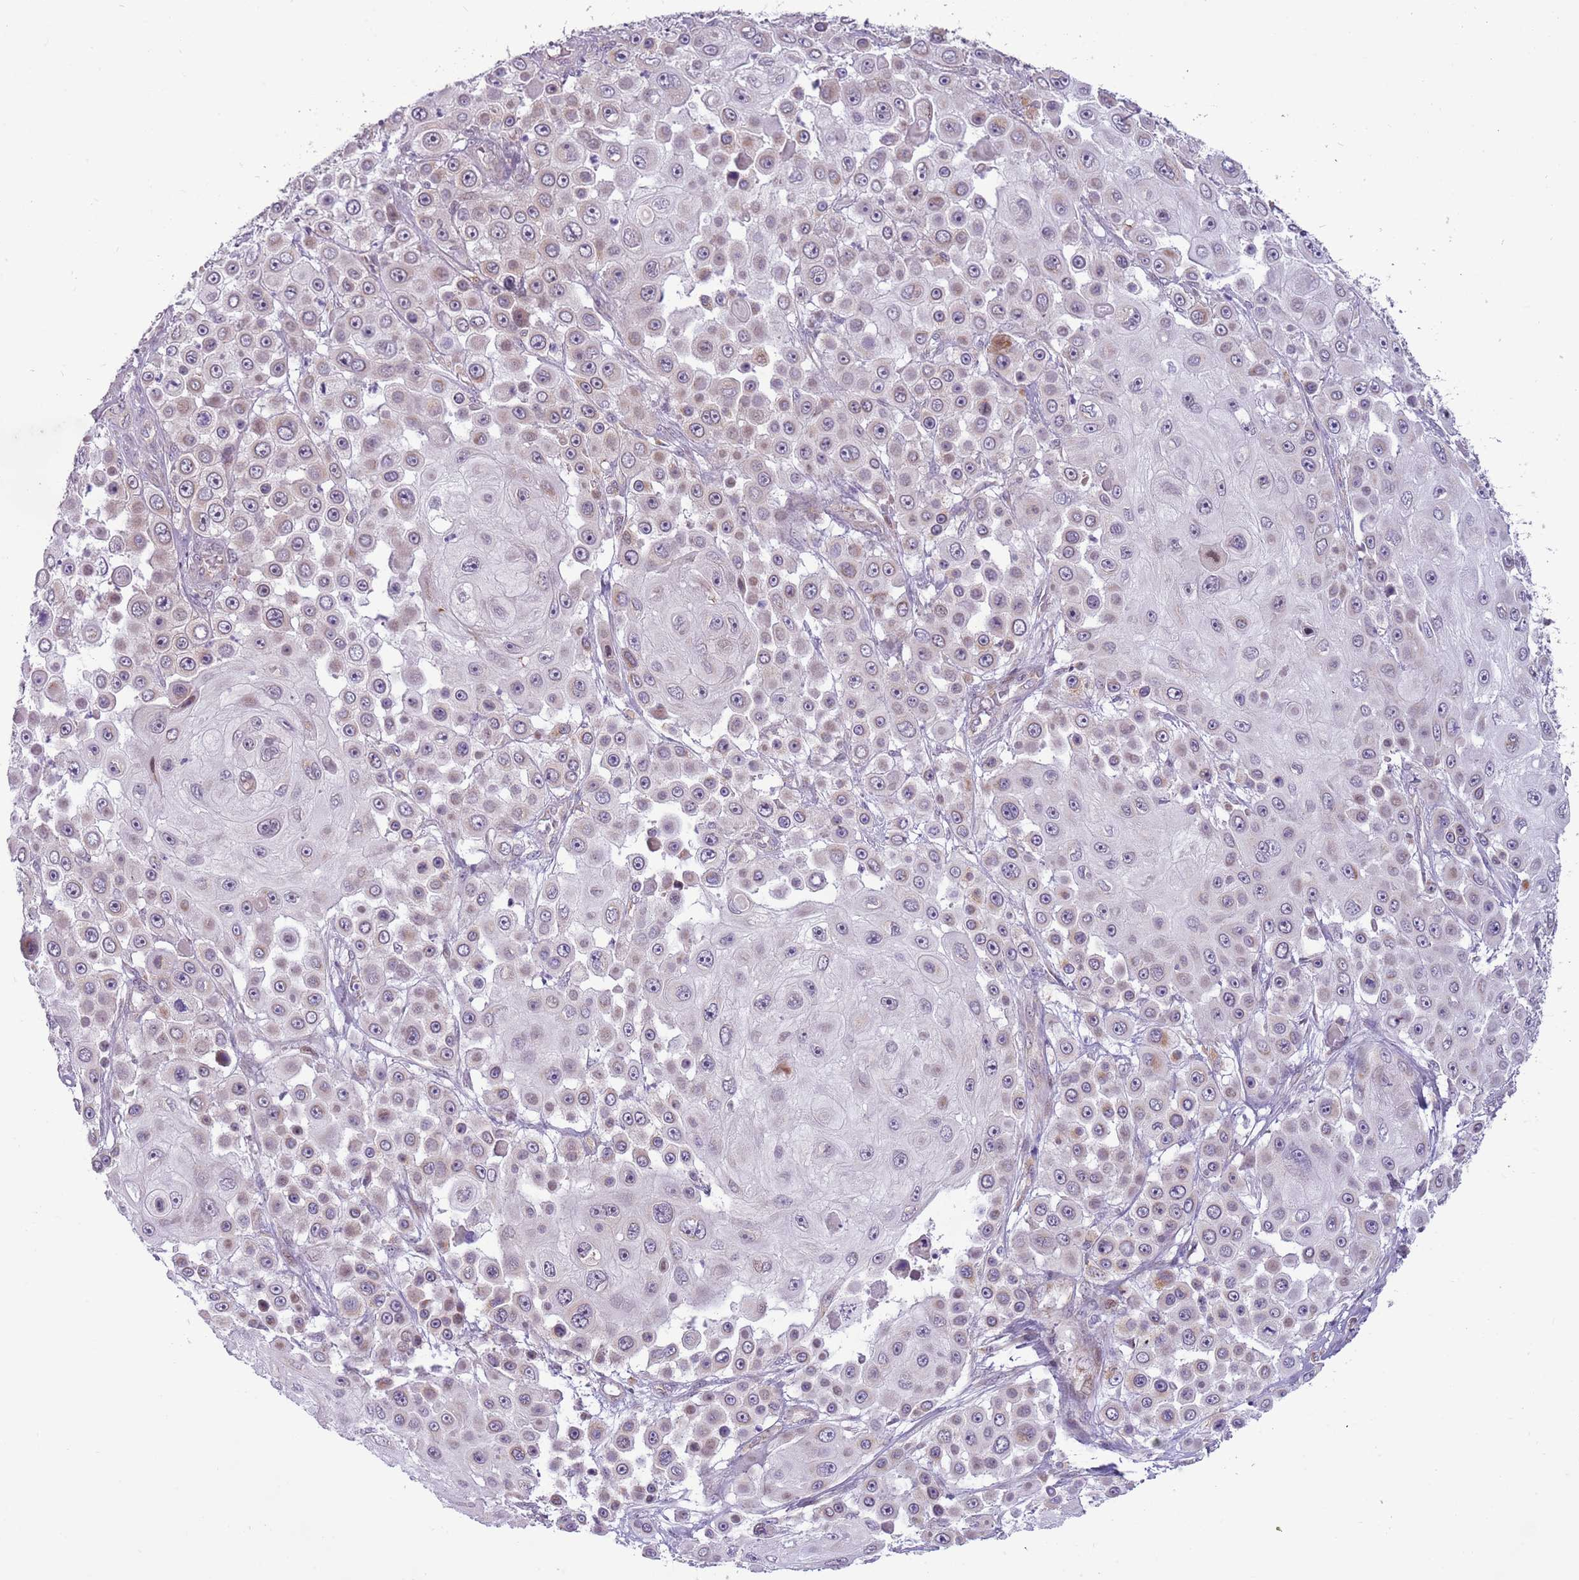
{"staining": {"intensity": "weak", "quantity": "<25%", "location": "cytoplasmic/membranous"}, "tissue": "skin cancer", "cell_type": "Tumor cells", "image_type": "cancer", "snomed": [{"axis": "morphology", "description": "Squamous cell carcinoma, NOS"}, {"axis": "topography", "description": "Skin"}], "caption": "This is an IHC photomicrograph of human squamous cell carcinoma (skin). There is no positivity in tumor cells.", "gene": "MLLT11", "patient": {"sex": "male", "age": 67}}